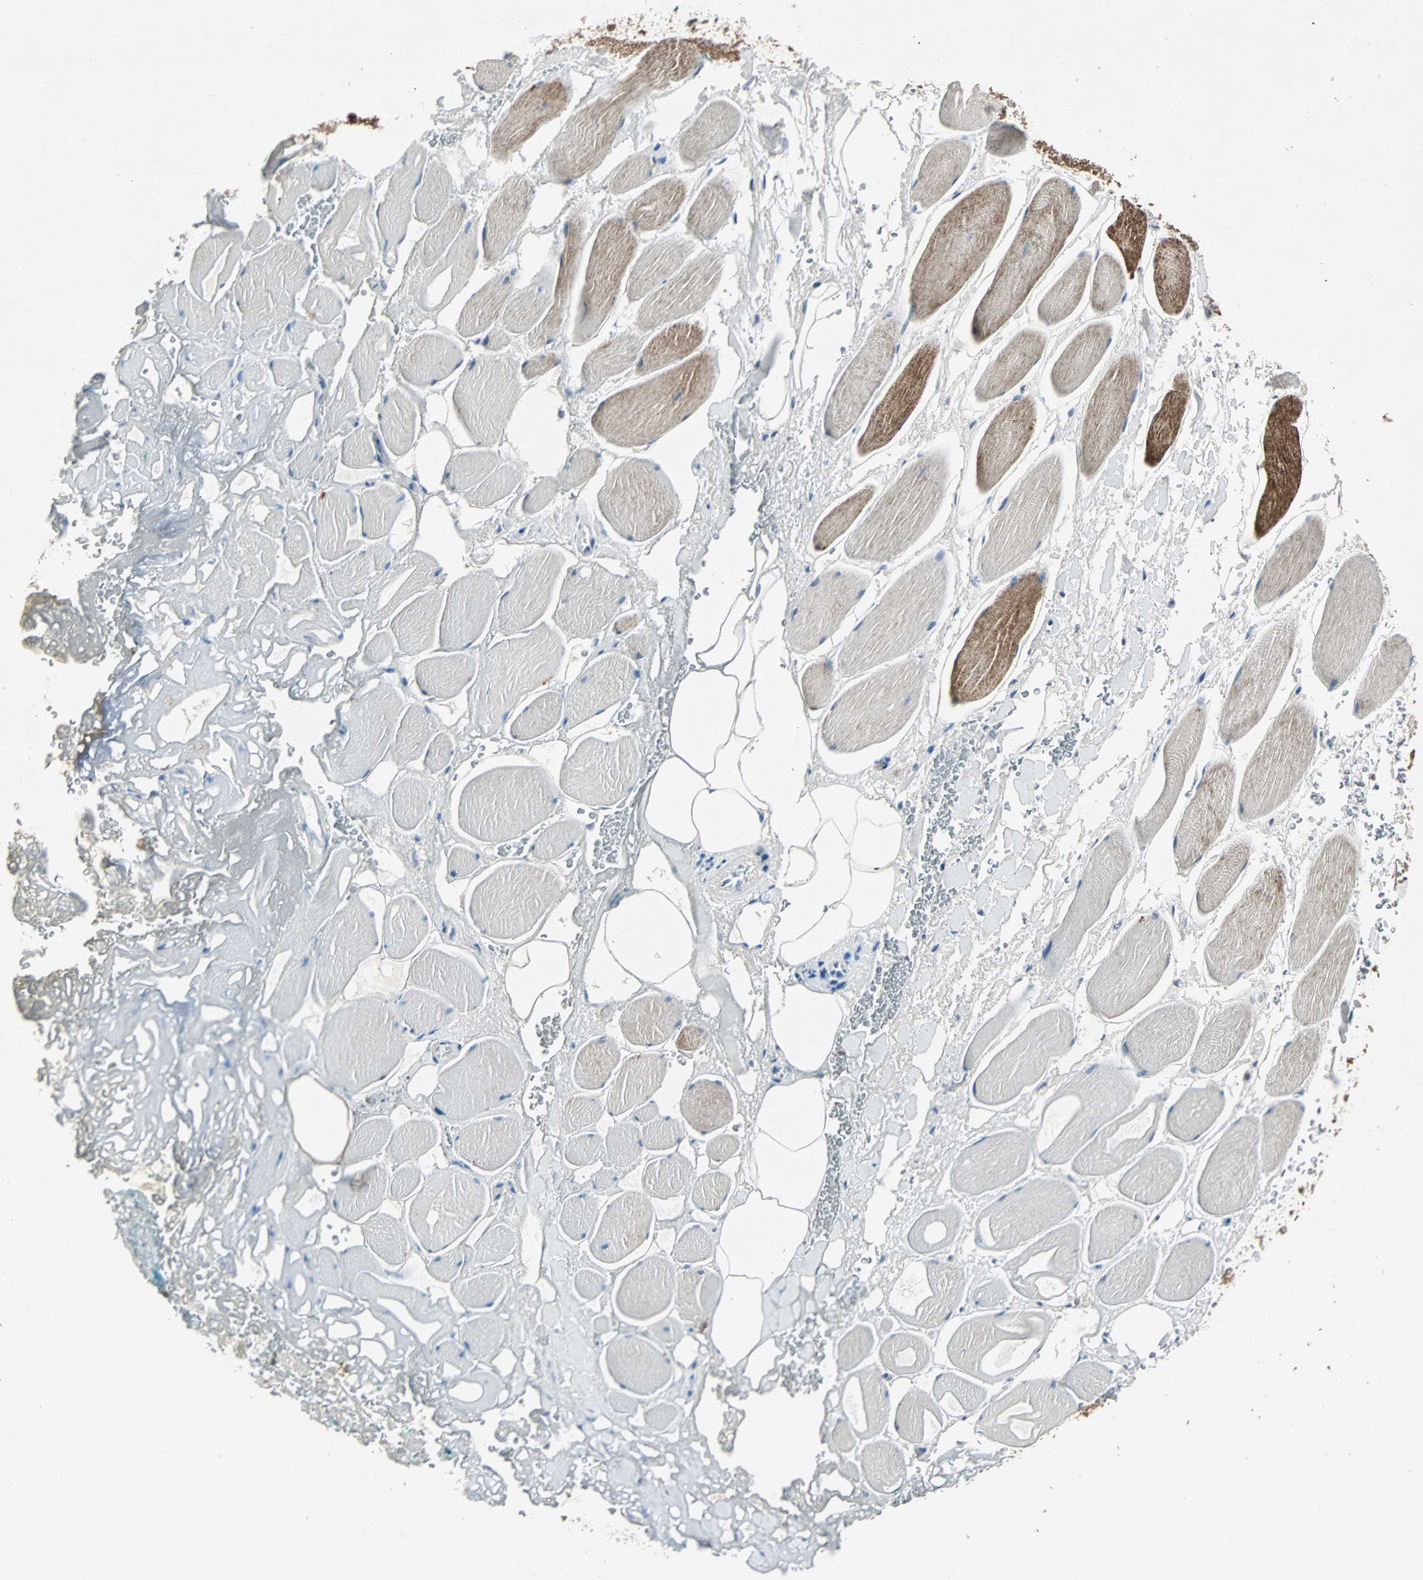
{"staining": {"intensity": "moderate", "quantity": ">75%", "location": "cytoplasmic/membranous"}, "tissue": "adipose tissue", "cell_type": "Adipocytes", "image_type": "normal", "snomed": [{"axis": "morphology", "description": "Normal tissue, NOS"}, {"axis": "topography", "description": "Soft tissue"}, {"axis": "topography", "description": "Peripheral nerve tissue"}], "caption": "Protein staining of unremarkable adipose tissue reveals moderate cytoplasmic/membranous staining in about >75% of adipocytes.", "gene": "ACLY", "patient": {"sex": "female", "age": 71}}